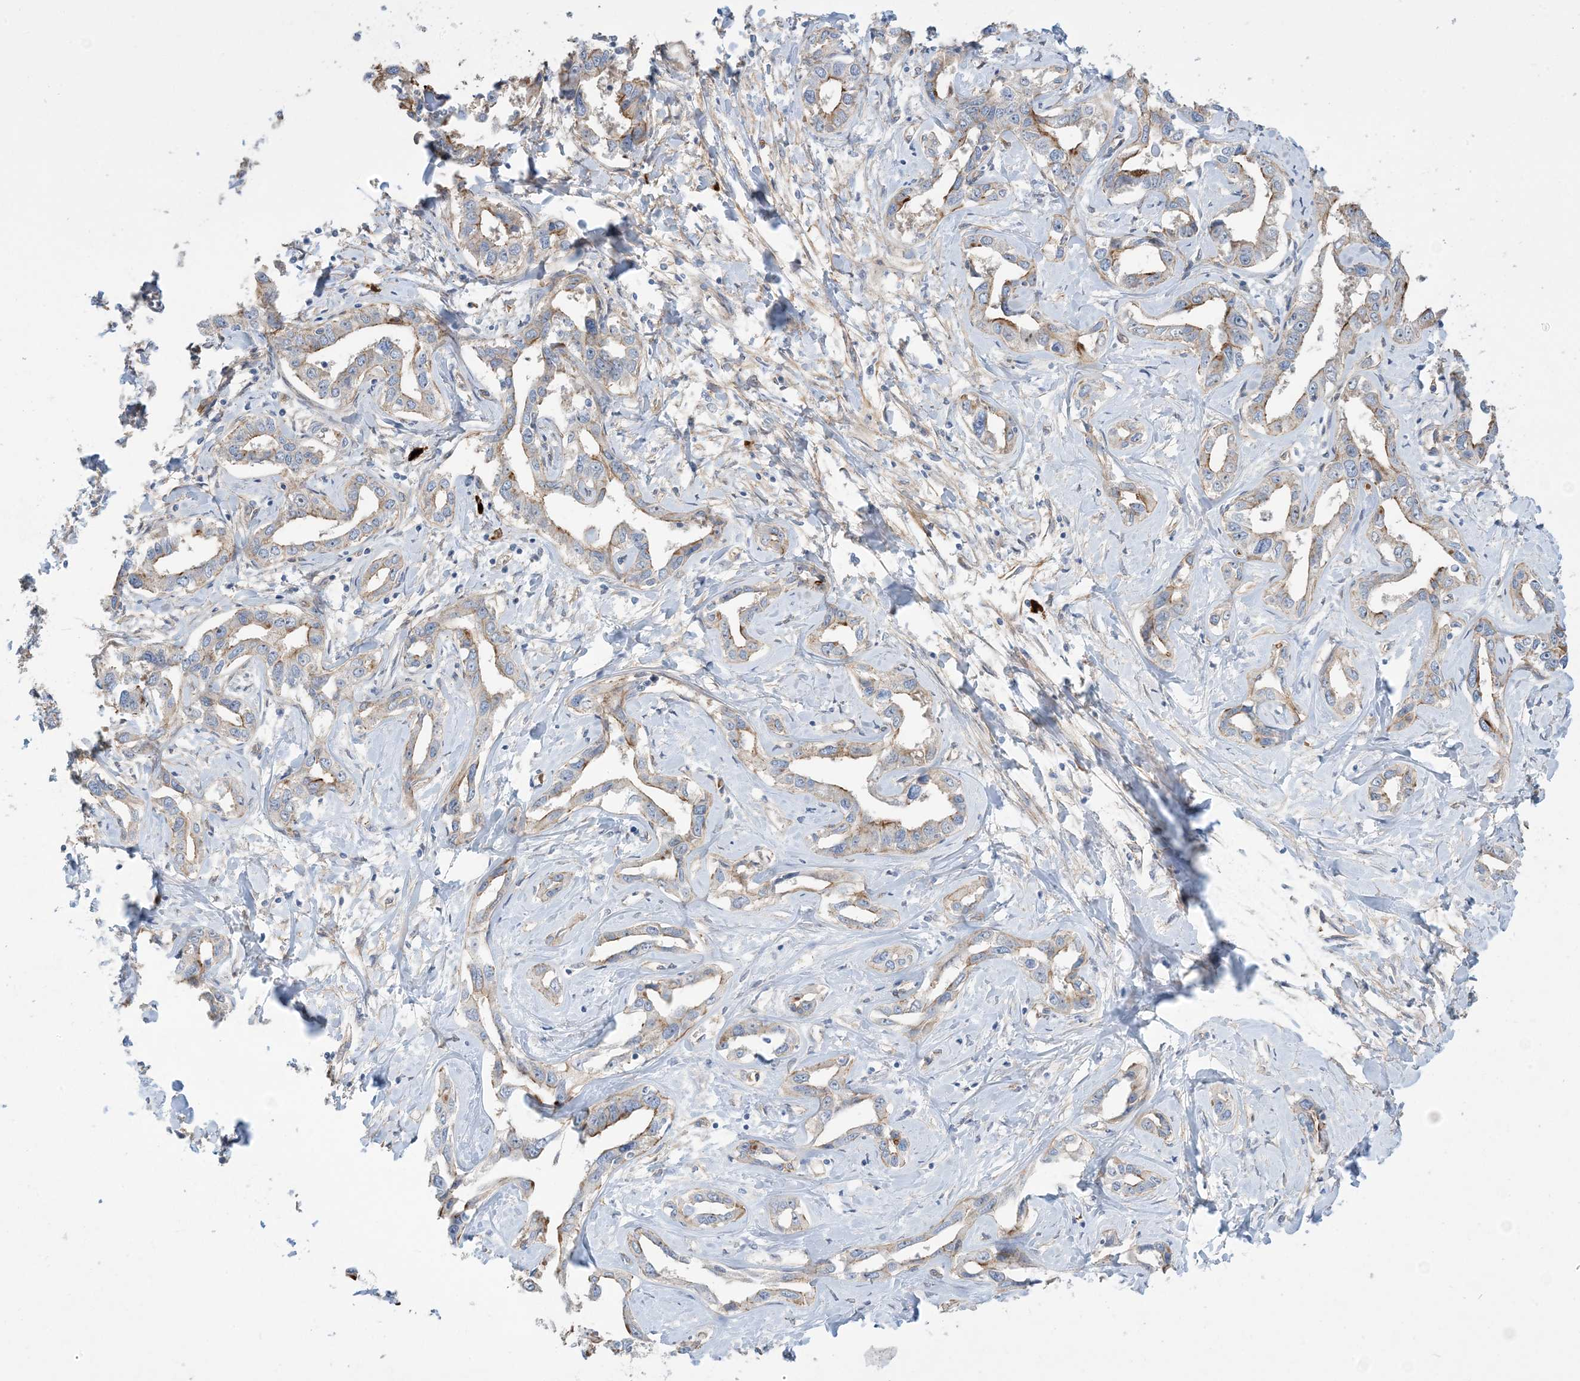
{"staining": {"intensity": "moderate", "quantity": "<25%", "location": "cytoplasmic/membranous"}, "tissue": "liver cancer", "cell_type": "Tumor cells", "image_type": "cancer", "snomed": [{"axis": "morphology", "description": "Cholangiocarcinoma"}, {"axis": "topography", "description": "Liver"}], "caption": "Moderate cytoplasmic/membranous staining is identified in about <25% of tumor cells in liver cancer.", "gene": "AOC1", "patient": {"sex": "male", "age": 59}}